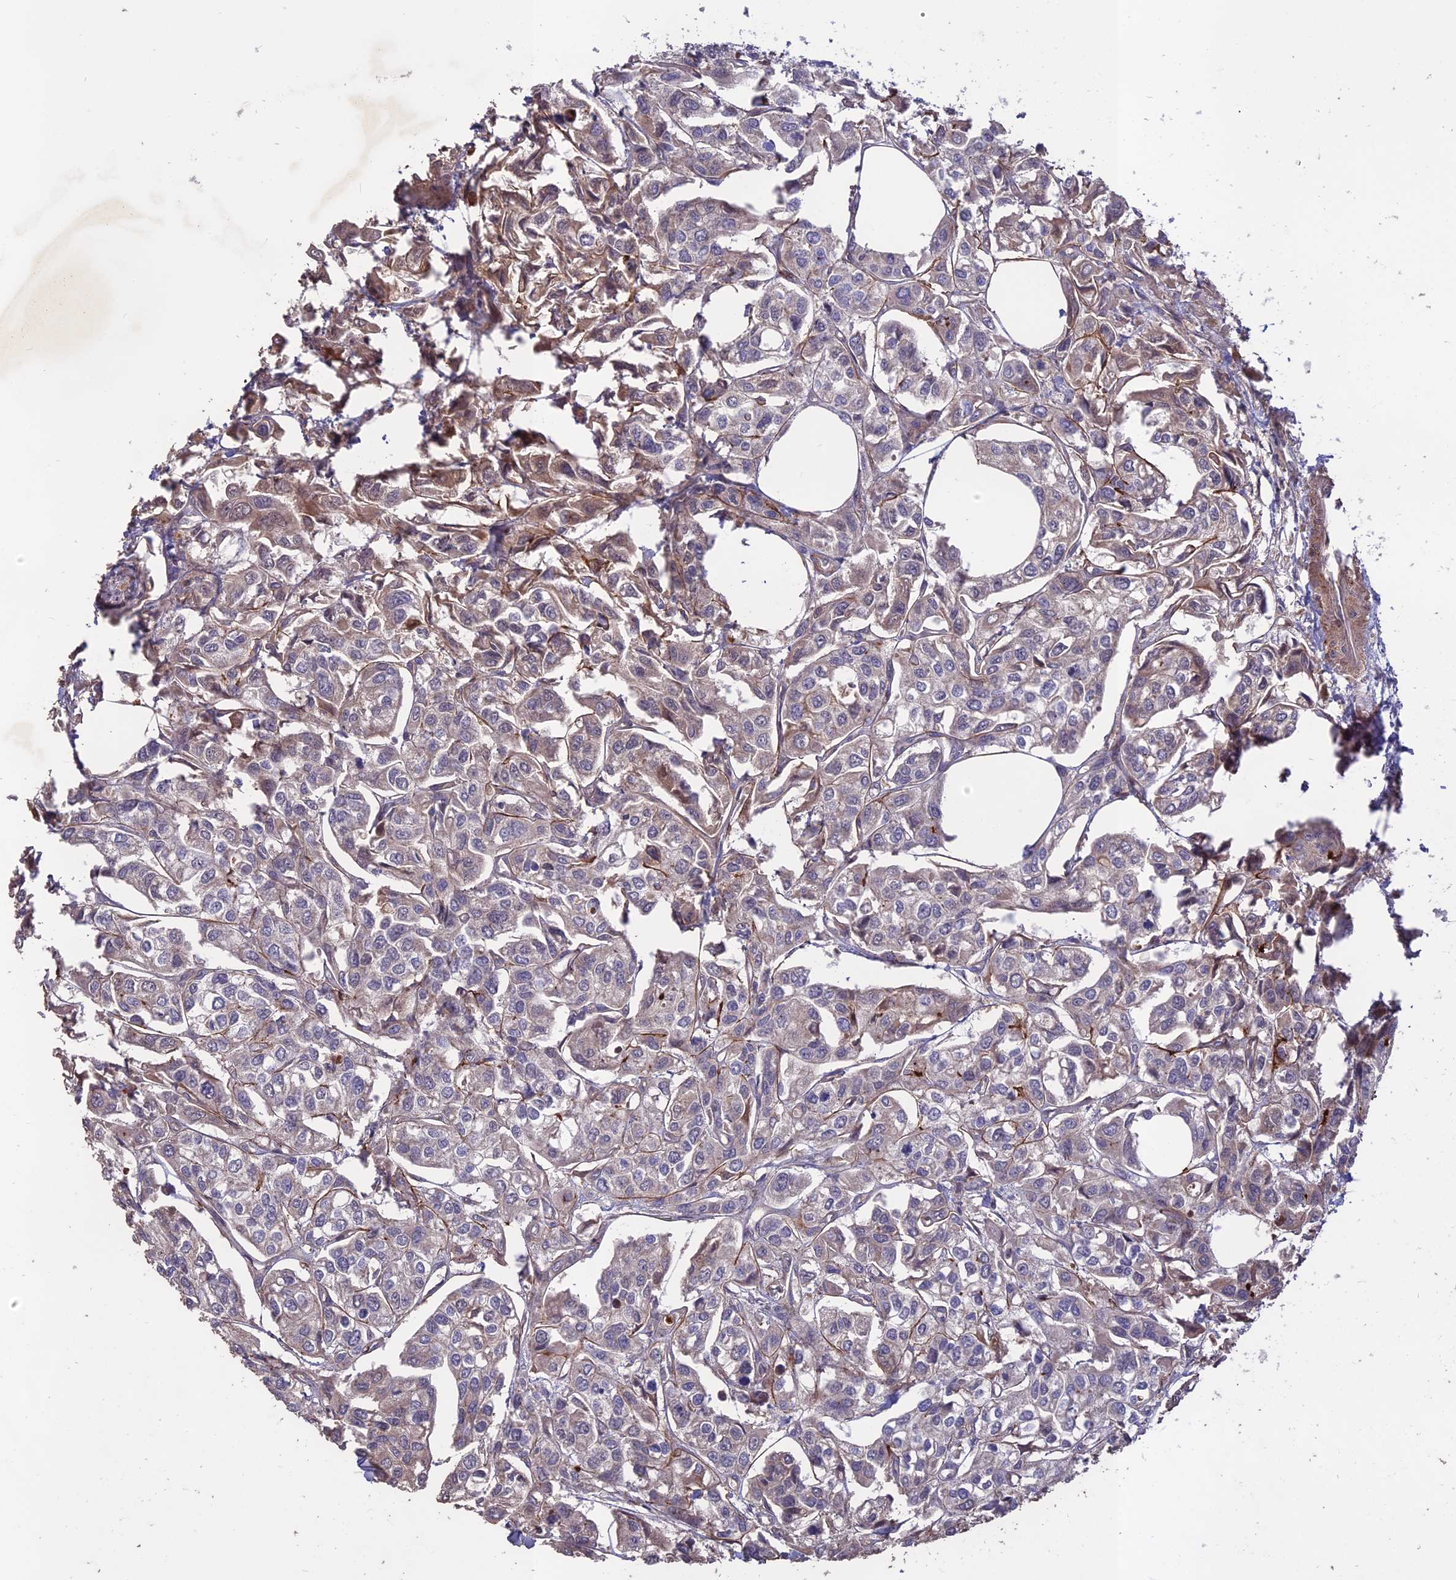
{"staining": {"intensity": "weak", "quantity": "25%-75%", "location": "cytoplasmic/membranous"}, "tissue": "urothelial cancer", "cell_type": "Tumor cells", "image_type": "cancer", "snomed": [{"axis": "morphology", "description": "Urothelial carcinoma, High grade"}, {"axis": "topography", "description": "Urinary bladder"}], "caption": "Tumor cells demonstrate low levels of weak cytoplasmic/membranous positivity in approximately 25%-75% of cells in urothelial cancer. The protein is stained brown, and the nuclei are stained in blue (DAB IHC with brightfield microscopy, high magnification).", "gene": "ADO", "patient": {"sex": "male", "age": 67}}